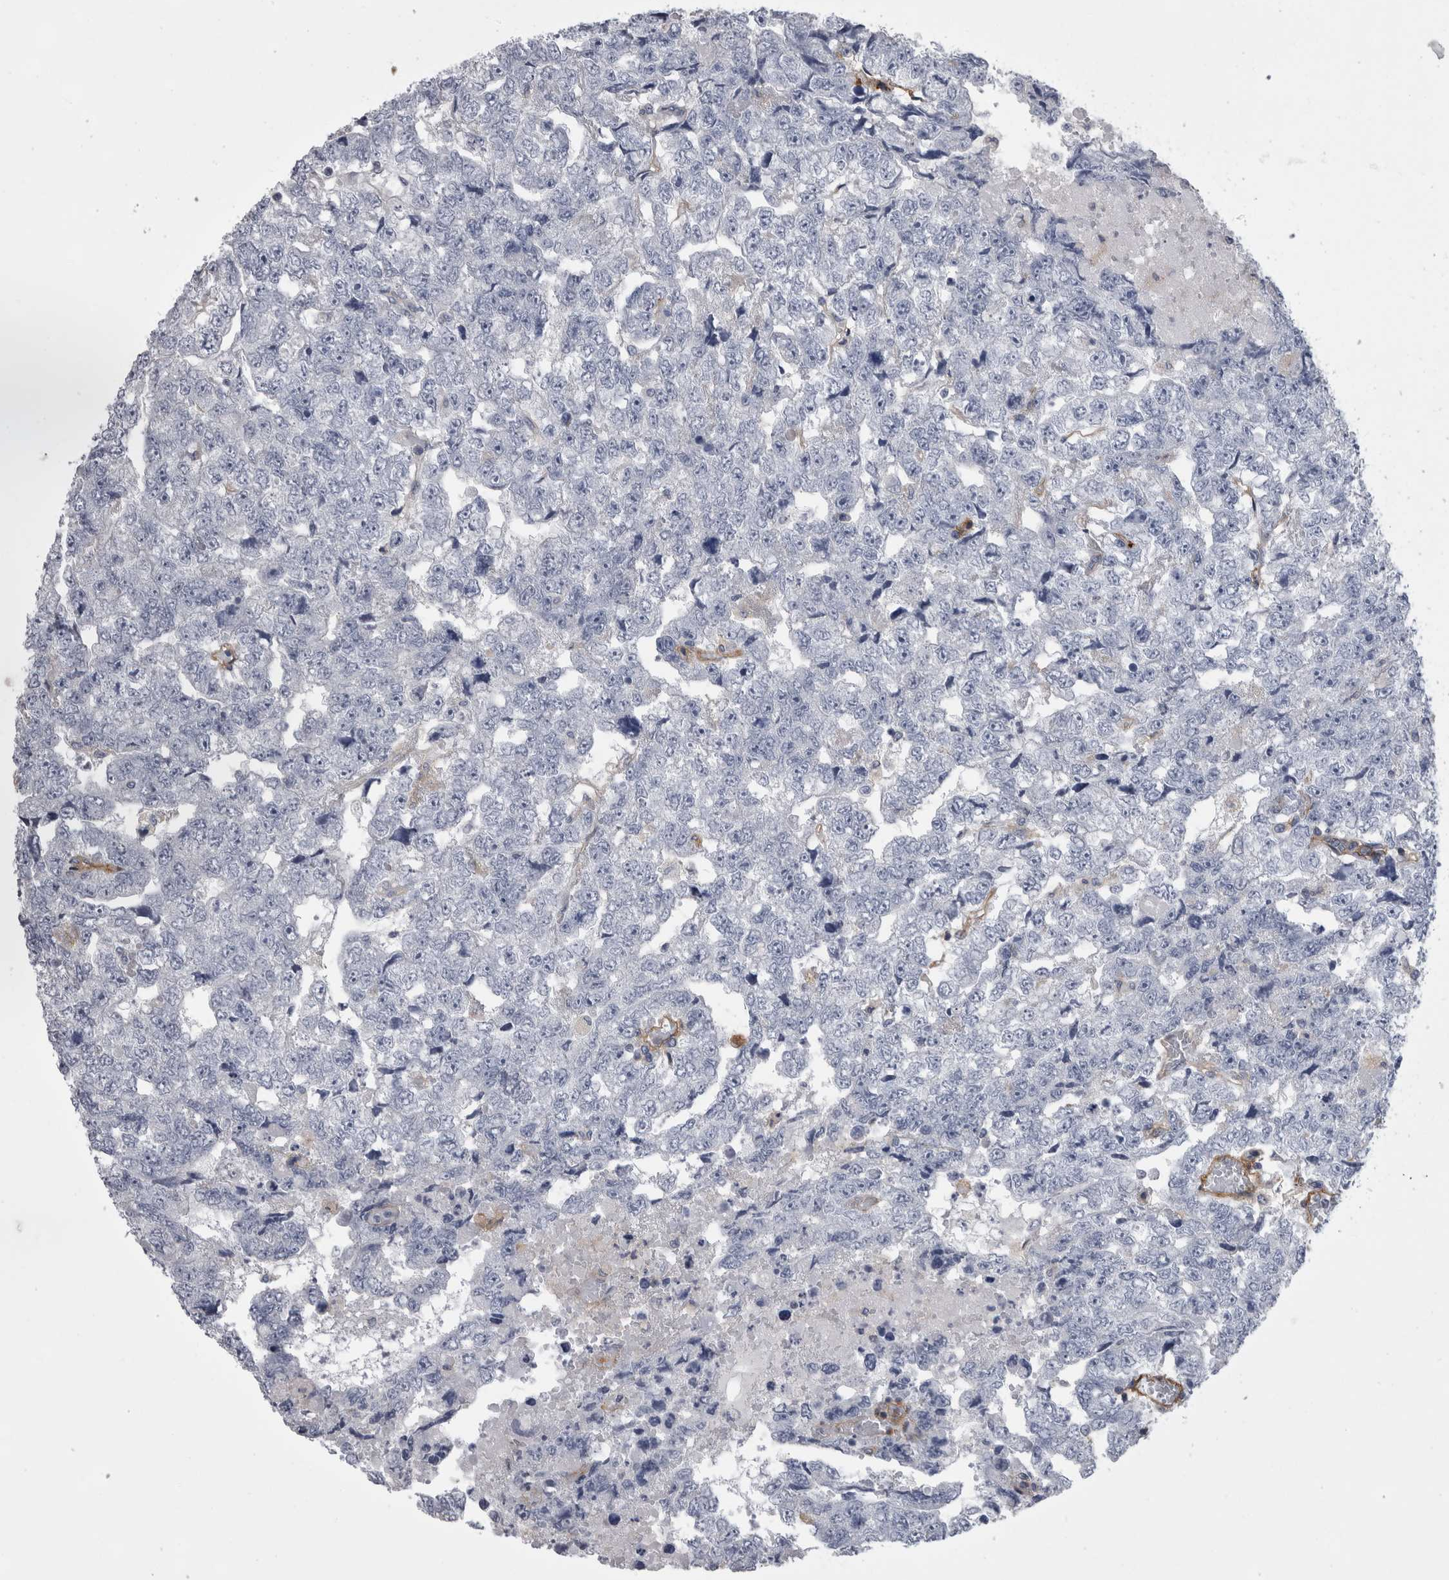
{"staining": {"intensity": "negative", "quantity": "none", "location": "none"}, "tissue": "testis cancer", "cell_type": "Tumor cells", "image_type": "cancer", "snomed": [{"axis": "morphology", "description": "Carcinoma, Embryonal, NOS"}, {"axis": "topography", "description": "Testis"}], "caption": "Image shows no protein staining in tumor cells of testis cancer (embryonal carcinoma) tissue. (Immunohistochemistry, brightfield microscopy, high magnification).", "gene": "AFMID", "patient": {"sex": "male", "age": 36}}